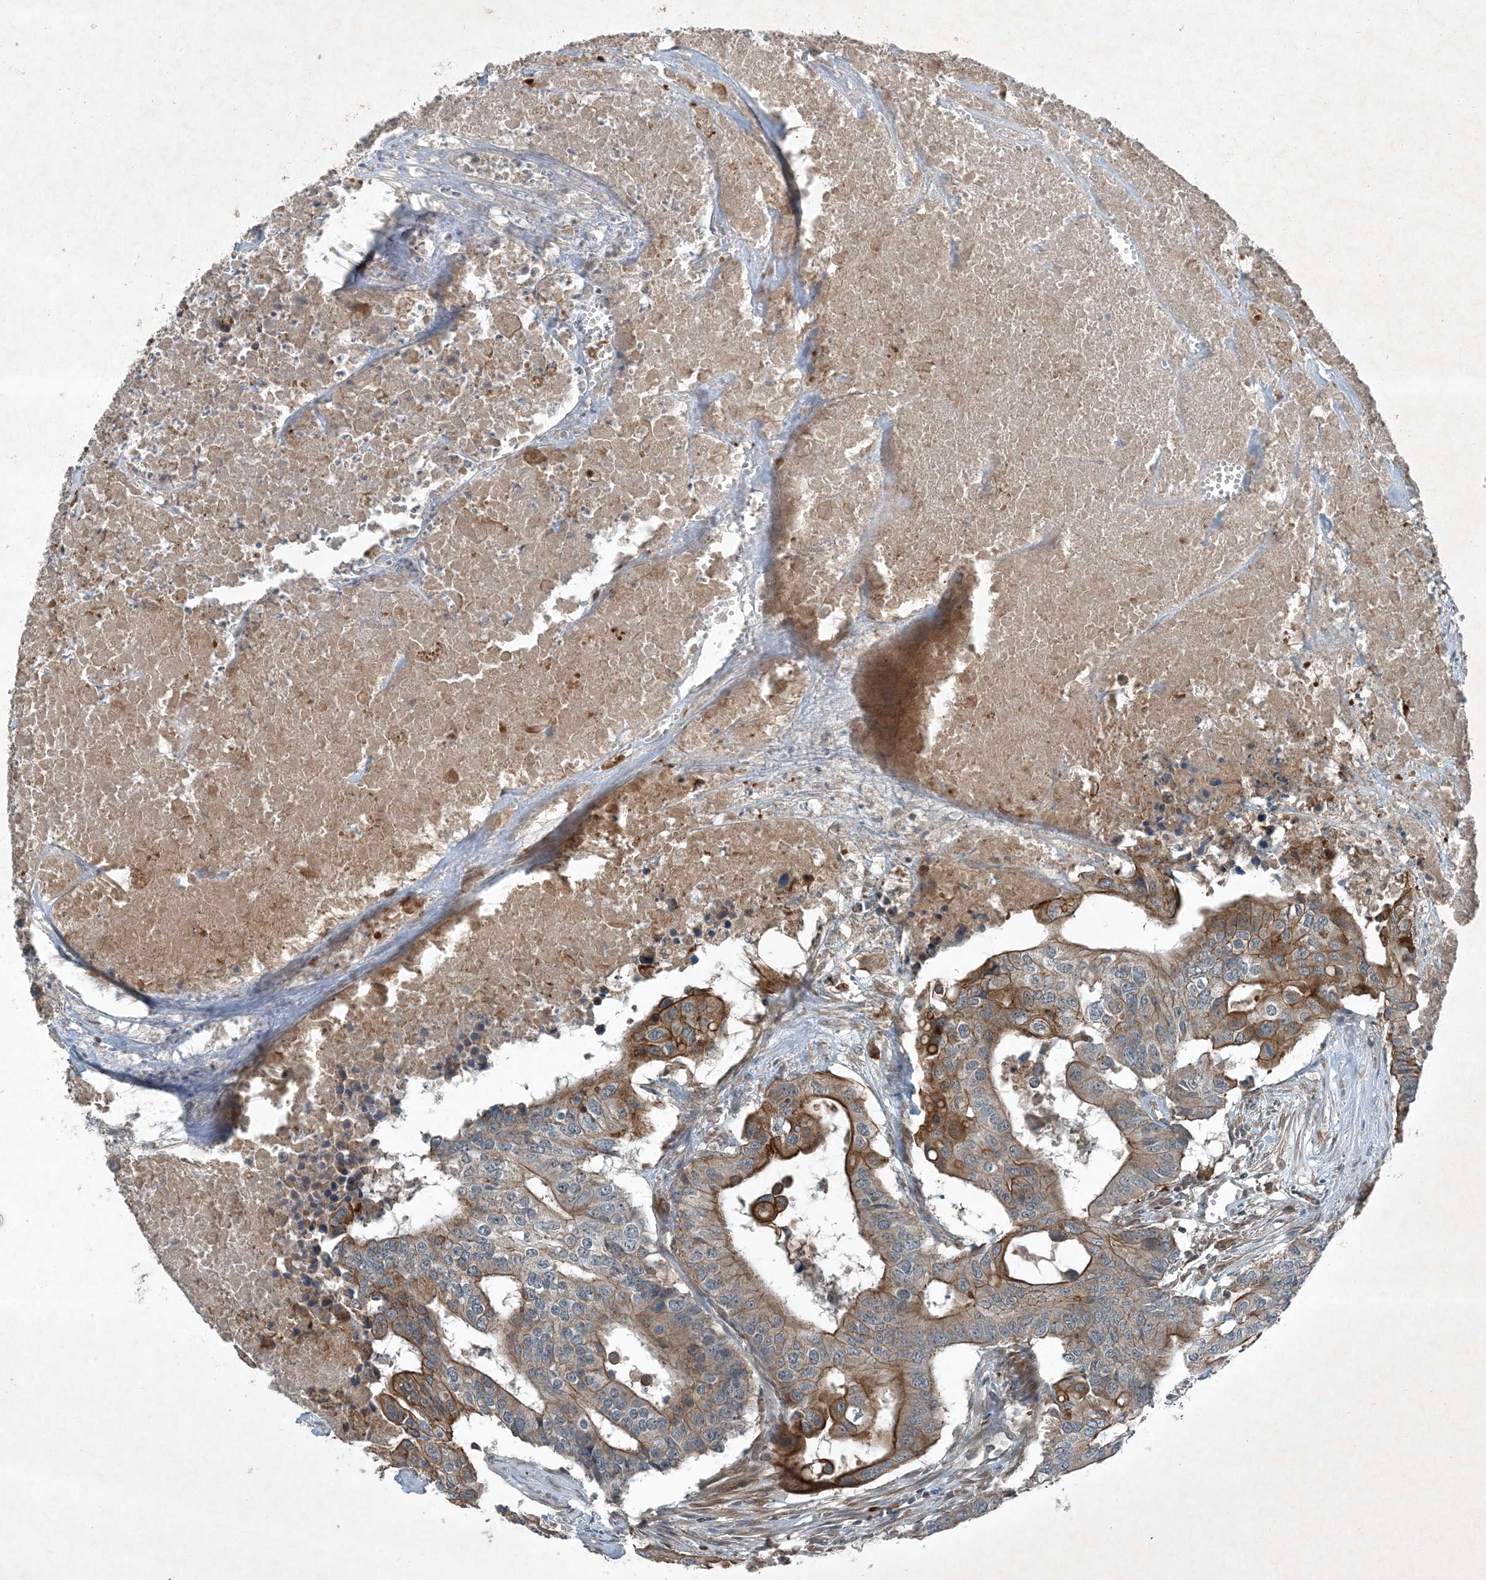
{"staining": {"intensity": "moderate", "quantity": ">75%", "location": "cytoplasmic/membranous"}, "tissue": "colorectal cancer", "cell_type": "Tumor cells", "image_type": "cancer", "snomed": [{"axis": "morphology", "description": "Adenocarcinoma, NOS"}, {"axis": "topography", "description": "Colon"}], "caption": "Protein positivity by IHC reveals moderate cytoplasmic/membranous expression in about >75% of tumor cells in adenocarcinoma (colorectal).", "gene": "MDN1", "patient": {"sex": "male", "age": 77}}